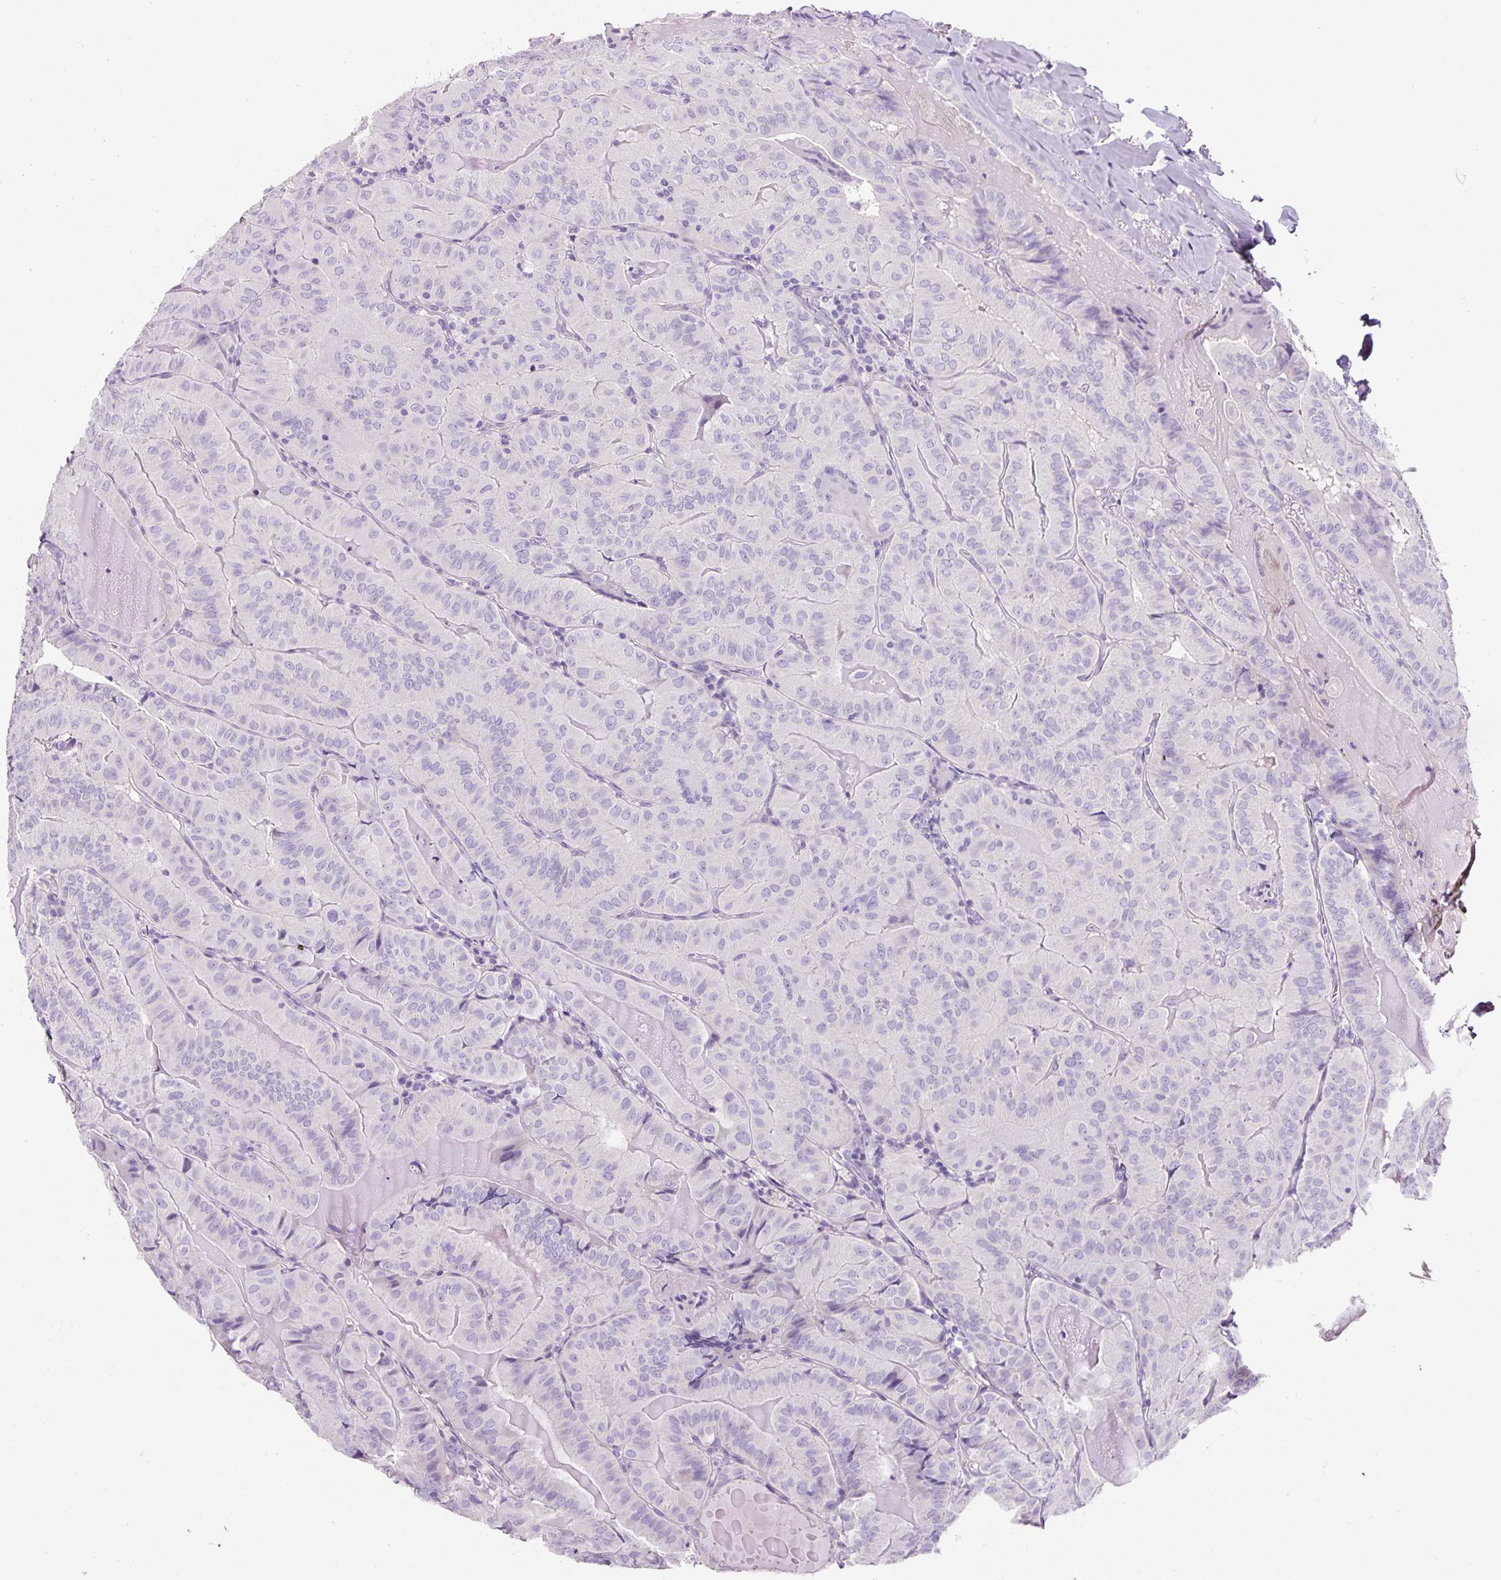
{"staining": {"intensity": "negative", "quantity": "none", "location": "none"}, "tissue": "thyroid cancer", "cell_type": "Tumor cells", "image_type": "cancer", "snomed": [{"axis": "morphology", "description": "Papillary adenocarcinoma, NOS"}, {"axis": "topography", "description": "Thyroid gland"}], "caption": "An immunohistochemistry (IHC) micrograph of papillary adenocarcinoma (thyroid) is shown. There is no staining in tumor cells of papillary adenocarcinoma (thyroid).", "gene": "OR14A2", "patient": {"sex": "female", "age": 68}}